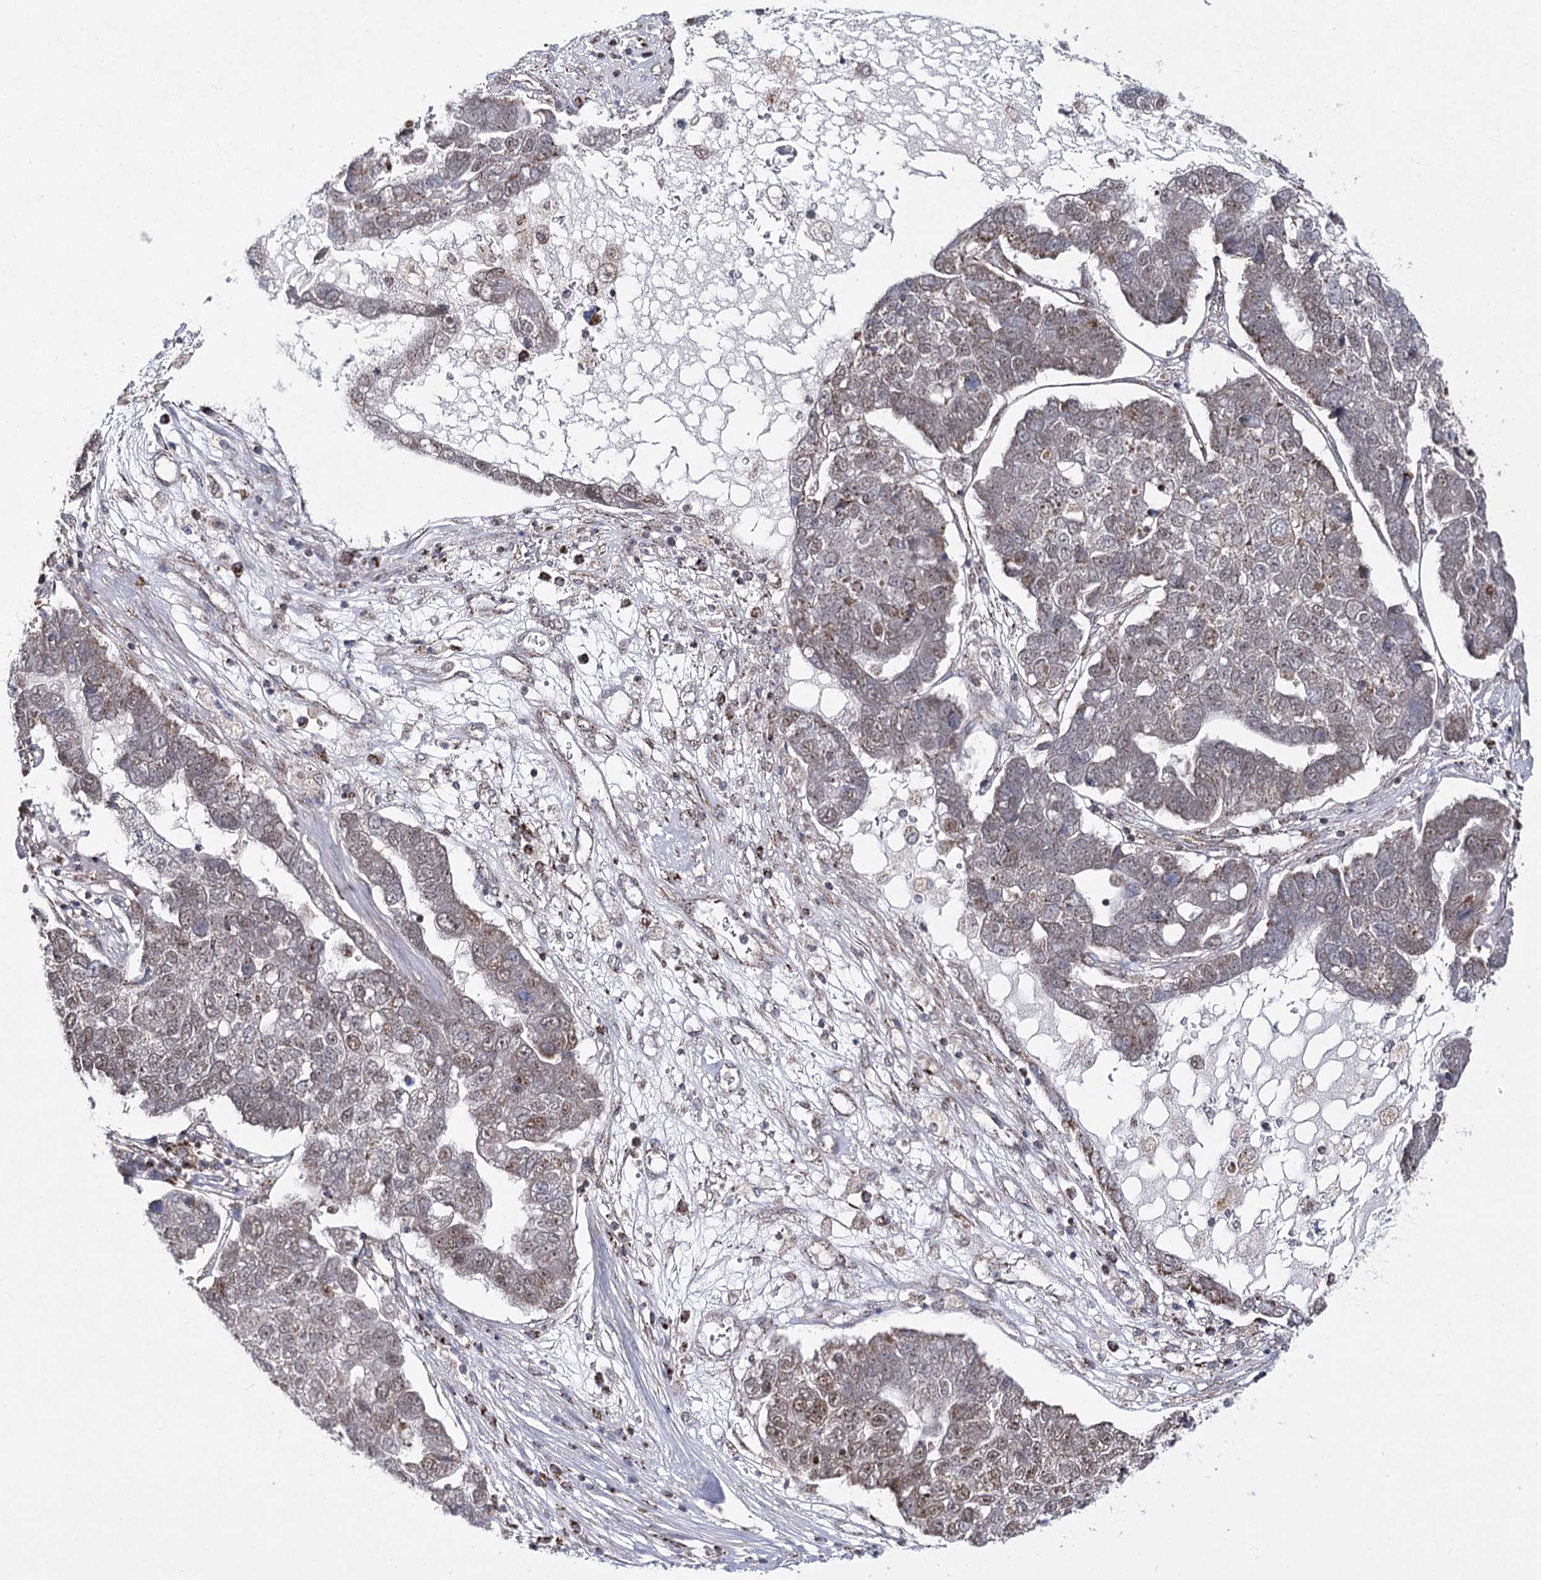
{"staining": {"intensity": "moderate", "quantity": "<25%", "location": "nuclear"}, "tissue": "pancreatic cancer", "cell_type": "Tumor cells", "image_type": "cancer", "snomed": [{"axis": "morphology", "description": "Adenocarcinoma, NOS"}, {"axis": "topography", "description": "Pancreas"}], "caption": "This micrograph displays immunohistochemistry staining of pancreatic adenocarcinoma, with low moderate nuclear staining in approximately <25% of tumor cells.", "gene": "SLC4A1AP", "patient": {"sex": "female", "age": 61}}